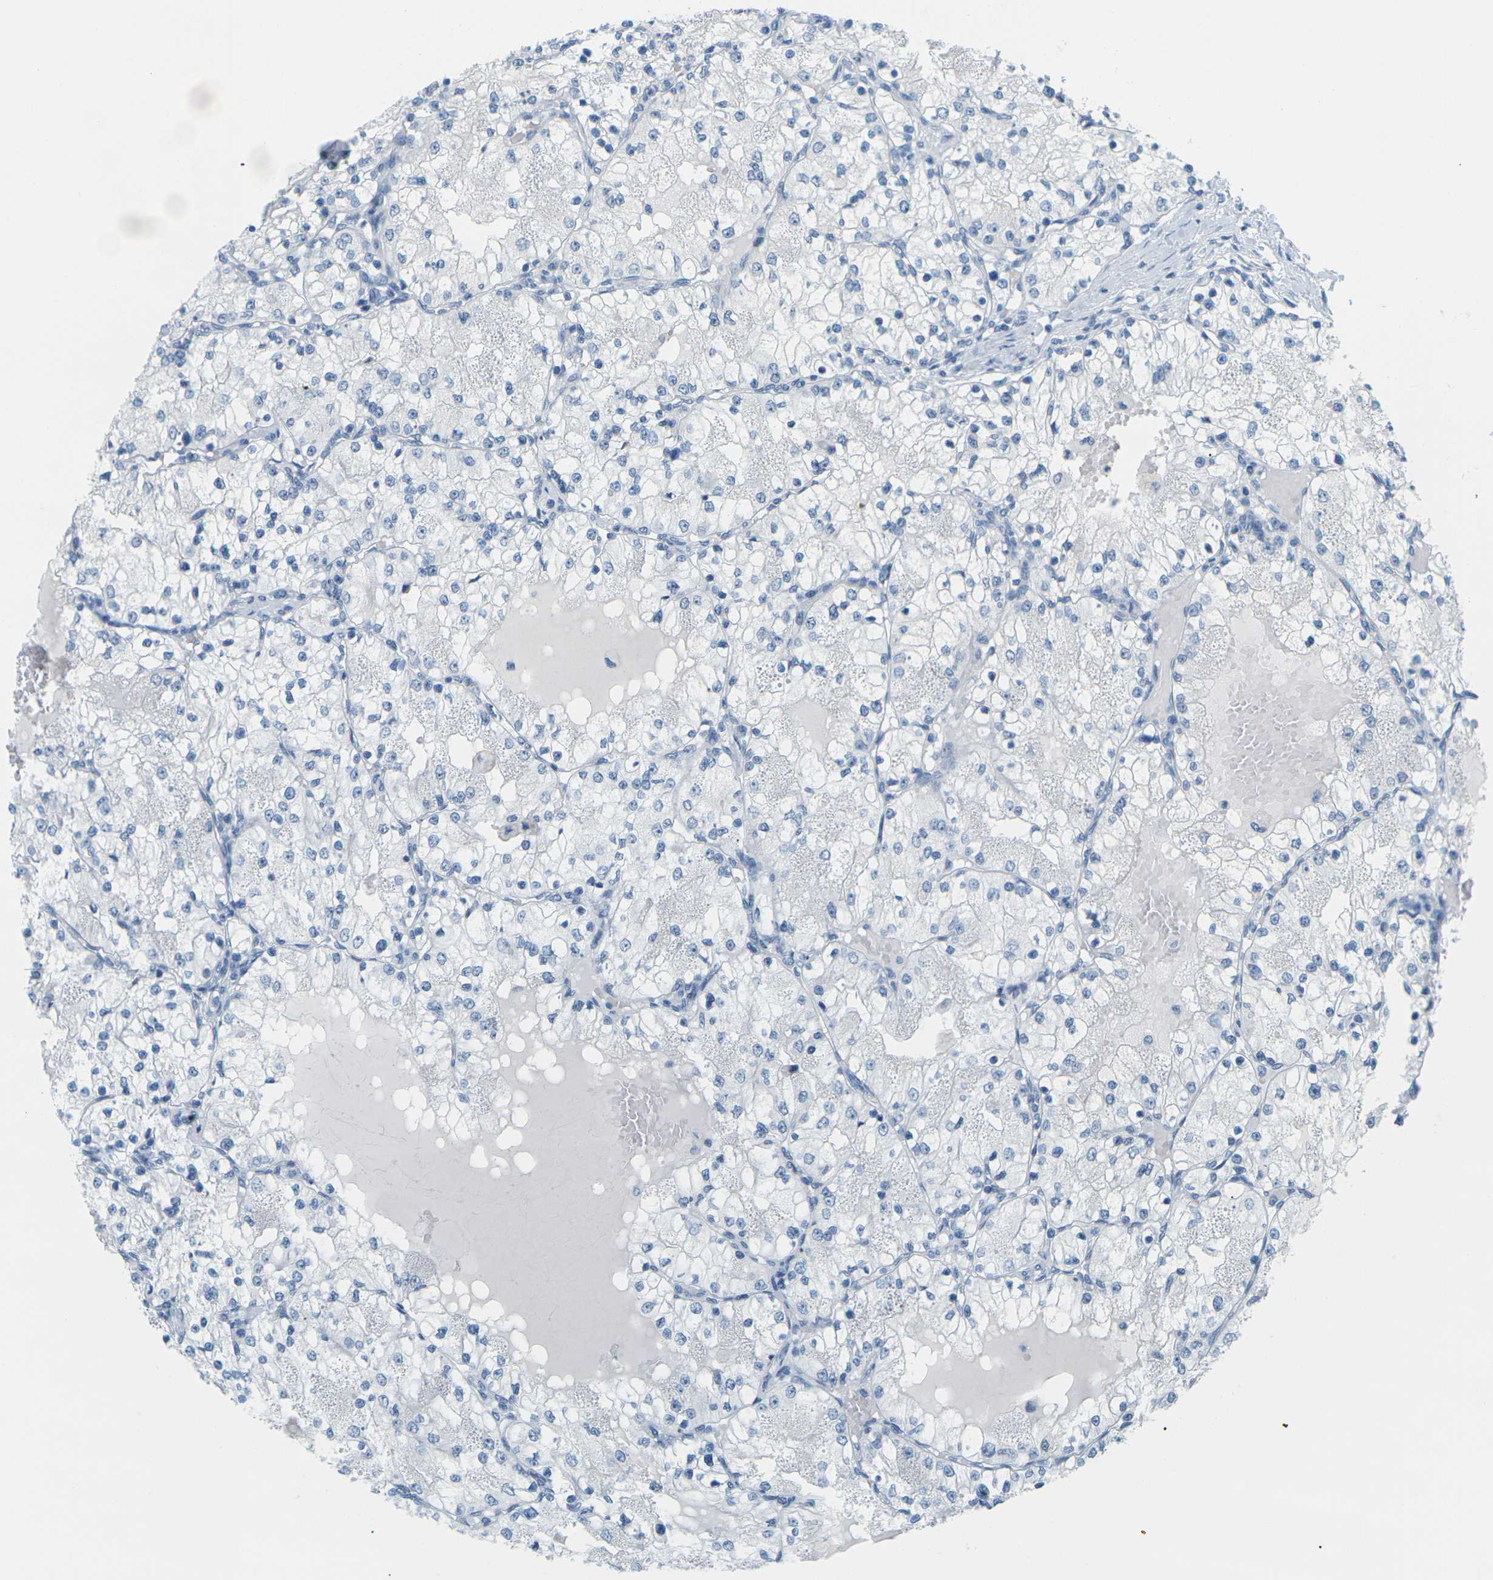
{"staining": {"intensity": "negative", "quantity": "none", "location": "none"}, "tissue": "renal cancer", "cell_type": "Tumor cells", "image_type": "cancer", "snomed": [{"axis": "morphology", "description": "Adenocarcinoma, NOS"}, {"axis": "topography", "description": "Kidney"}], "caption": "A high-resolution photomicrograph shows immunohistochemistry staining of renal cancer (adenocarcinoma), which shows no significant positivity in tumor cells.", "gene": "SLC12A1", "patient": {"sex": "male", "age": 68}}